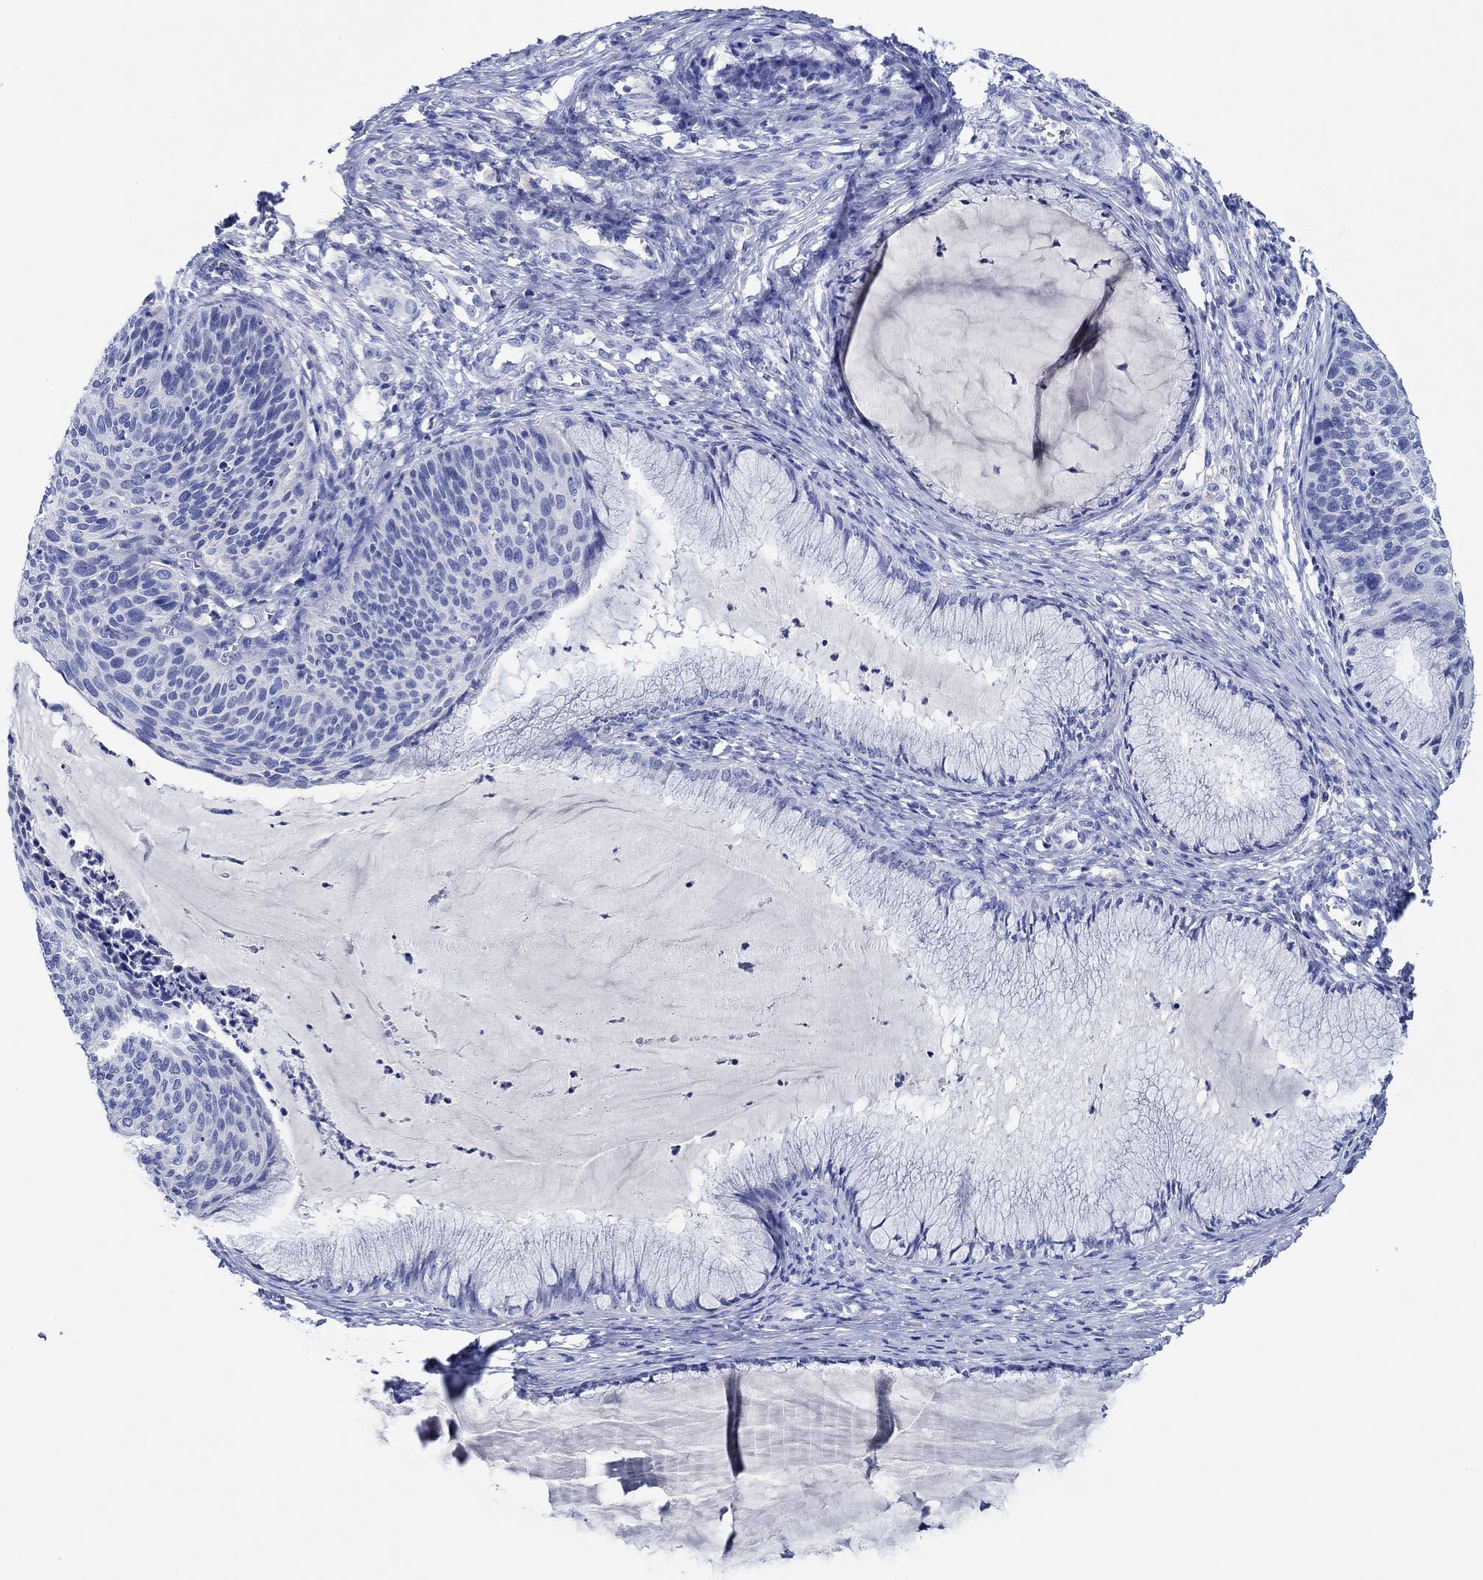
{"staining": {"intensity": "negative", "quantity": "none", "location": "none"}, "tissue": "cervical cancer", "cell_type": "Tumor cells", "image_type": "cancer", "snomed": [{"axis": "morphology", "description": "Squamous cell carcinoma, NOS"}, {"axis": "topography", "description": "Cervix"}], "caption": "A micrograph of squamous cell carcinoma (cervical) stained for a protein shows no brown staining in tumor cells. Brightfield microscopy of immunohistochemistry stained with DAB (3,3'-diaminobenzidine) (brown) and hematoxylin (blue), captured at high magnification.", "gene": "CPNE6", "patient": {"sex": "female", "age": 36}}